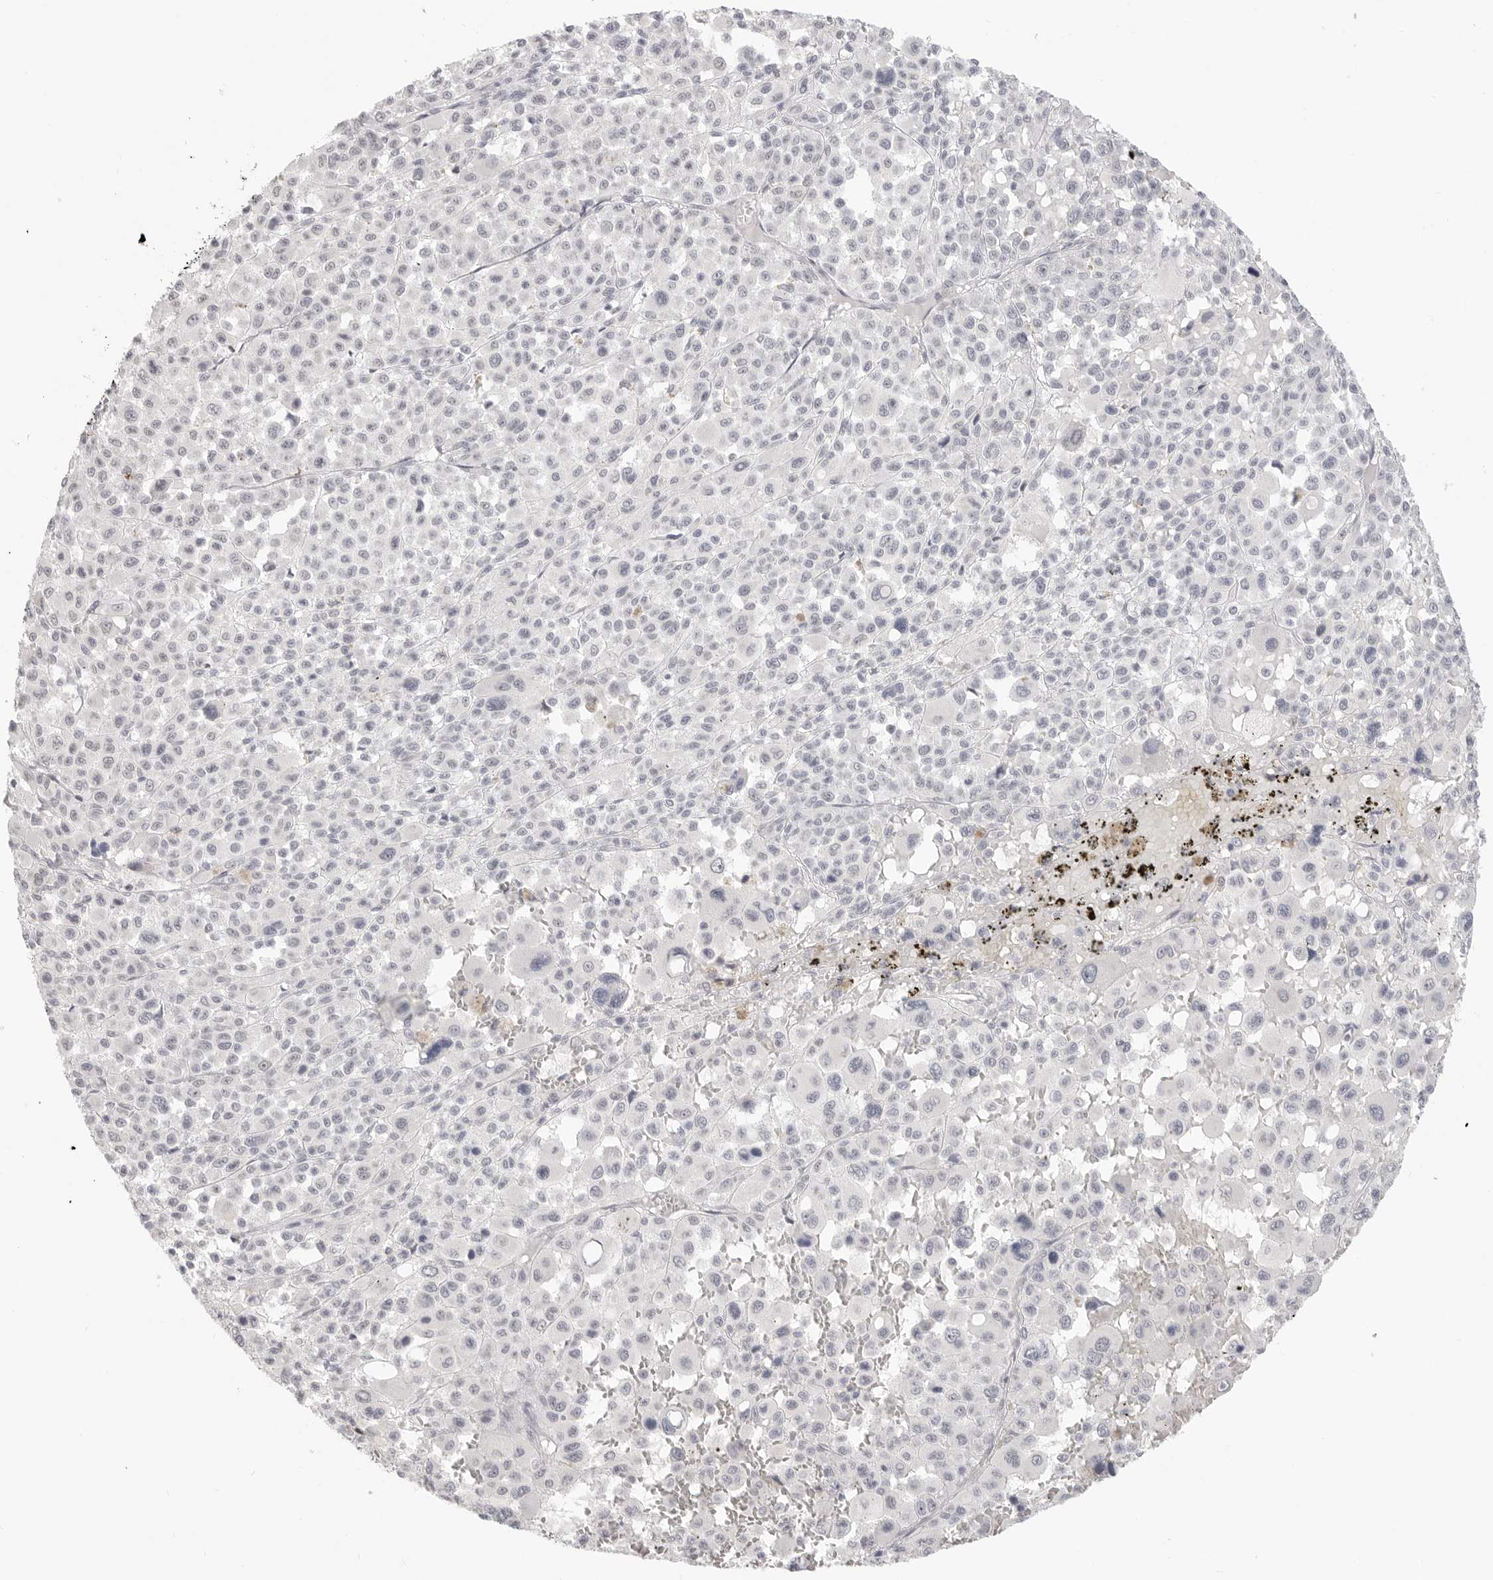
{"staining": {"intensity": "negative", "quantity": "none", "location": "none"}, "tissue": "melanoma", "cell_type": "Tumor cells", "image_type": "cancer", "snomed": [{"axis": "morphology", "description": "Malignant melanoma, Metastatic site"}, {"axis": "topography", "description": "Skin"}], "caption": "Tumor cells show no significant protein expression in malignant melanoma (metastatic site).", "gene": "KLK11", "patient": {"sex": "female", "age": 74}}